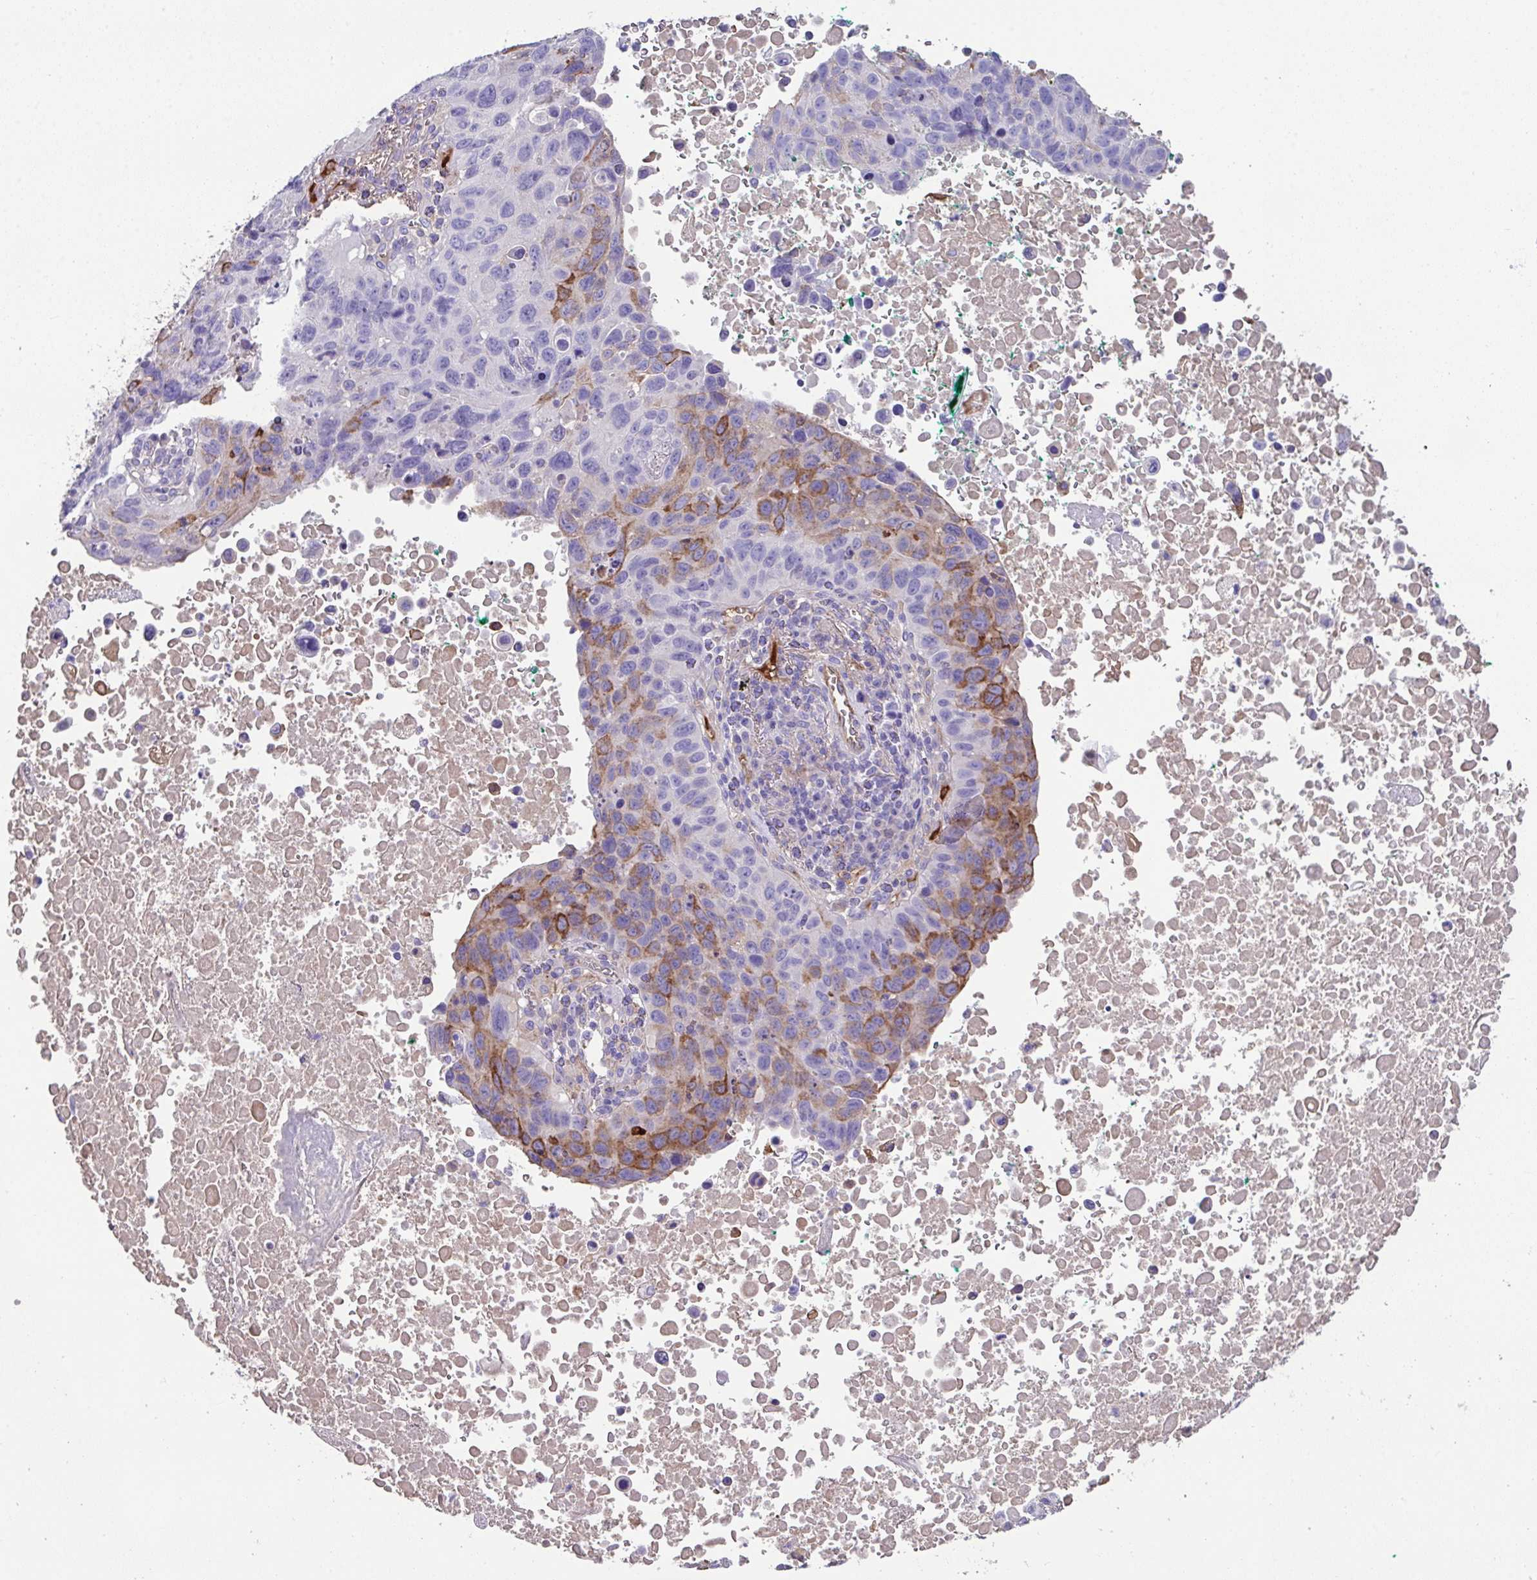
{"staining": {"intensity": "moderate", "quantity": "25%-75%", "location": "cytoplasmic/membranous"}, "tissue": "lung cancer", "cell_type": "Tumor cells", "image_type": "cancer", "snomed": [{"axis": "morphology", "description": "Squamous cell carcinoma, NOS"}, {"axis": "topography", "description": "Lung"}], "caption": "A micrograph showing moderate cytoplasmic/membranous positivity in approximately 25%-75% of tumor cells in squamous cell carcinoma (lung), as visualized by brown immunohistochemical staining.", "gene": "ZNF813", "patient": {"sex": "male", "age": 66}}